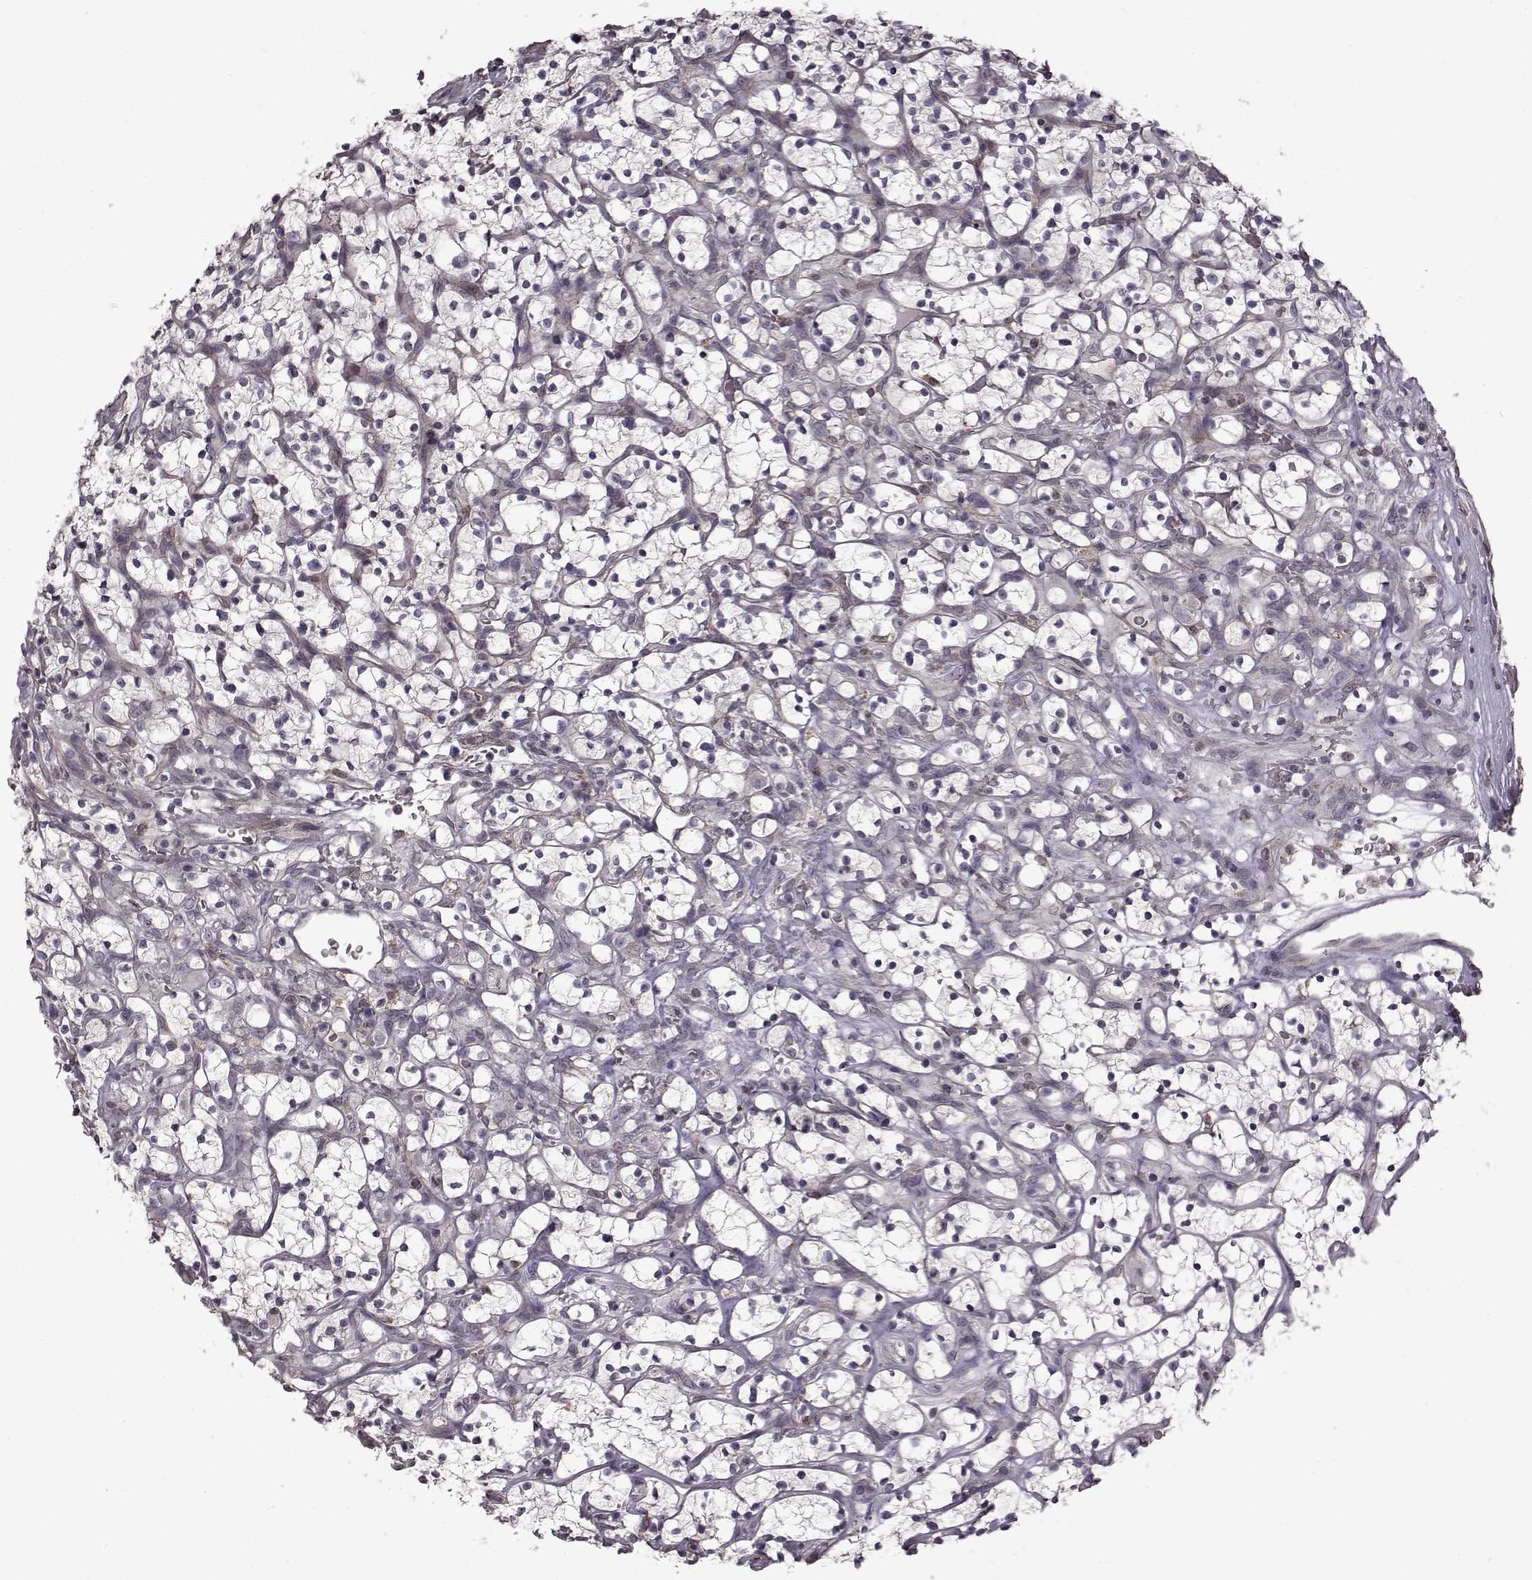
{"staining": {"intensity": "negative", "quantity": "none", "location": "none"}, "tissue": "renal cancer", "cell_type": "Tumor cells", "image_type": "cancer", "snomed": [{"axis": "morphology", "description": "Adenocarcinoma, NOS"}, {"axis": "topography", "description": "Kidney"}], "caption": "The photomicrograph reveals no staining of tumor cells in renal cancer (adenocarcinoma). The staining is performed using DAB (3,3'-diaminobenzidine) brown chromogen with nuclei counter-stained in using hematoxylin.", "gene": "B3GNT6", "patient": {"sex": "female", "age": 64}}